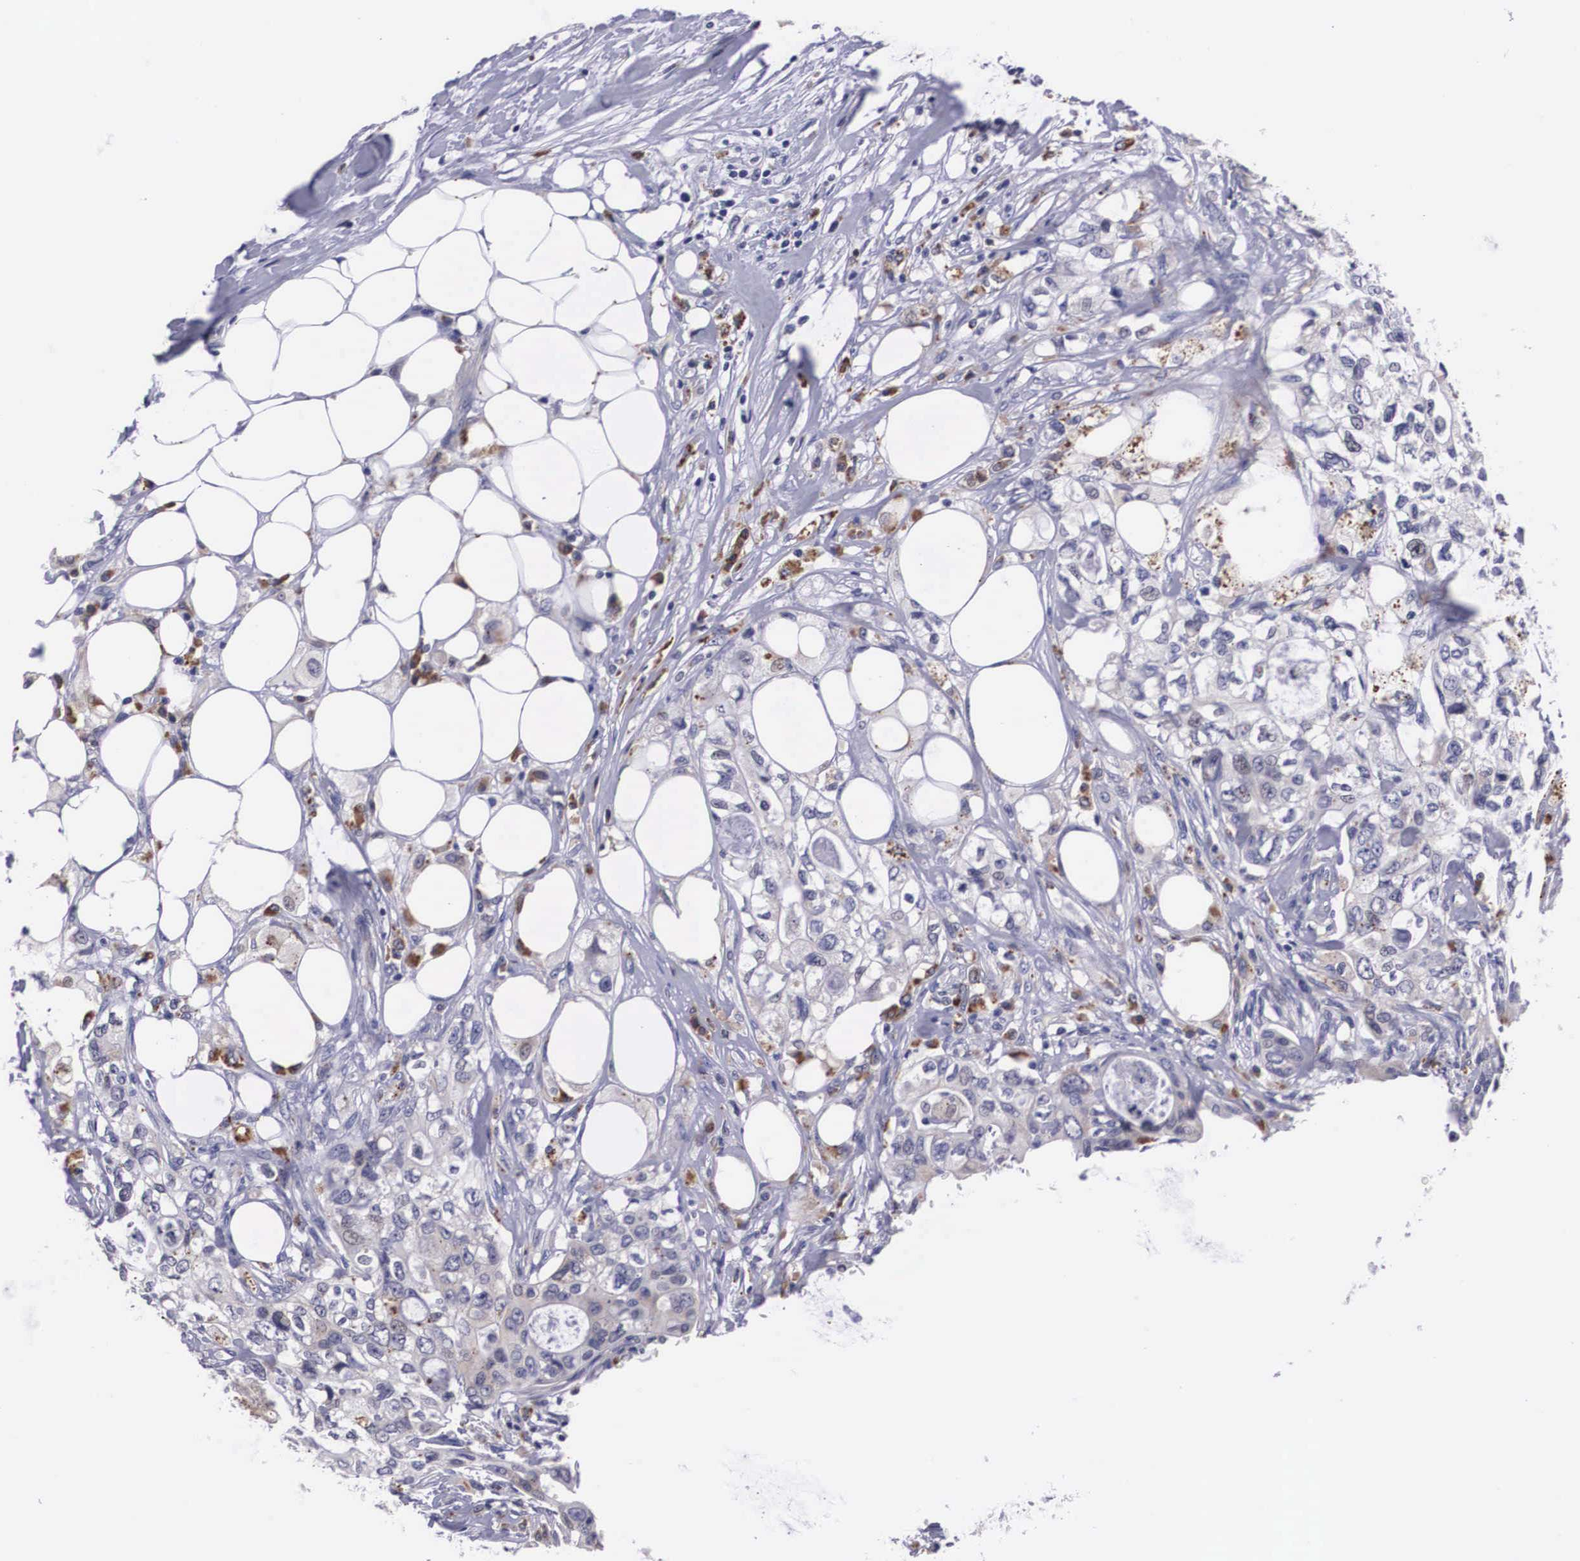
{"staining": {"intensity": "negative", "quantity": "none", "location": "none"}, "tissue": "colorectal cancer", "cell_type": "Tumor cells", "image_type": "cancer", "snomed": [{"axis": "morphology", "description": "Adenocarcinoma, NOS"}, {"axis": "topography", "description": "Rectum"}], "caption": "IHC photomicrograph of colorectal cancer stained for a protein (brown), which shows no positivity in tumor cells.", "gene": "CRELD2", "patient": {"sex": "female", "age": 57}}